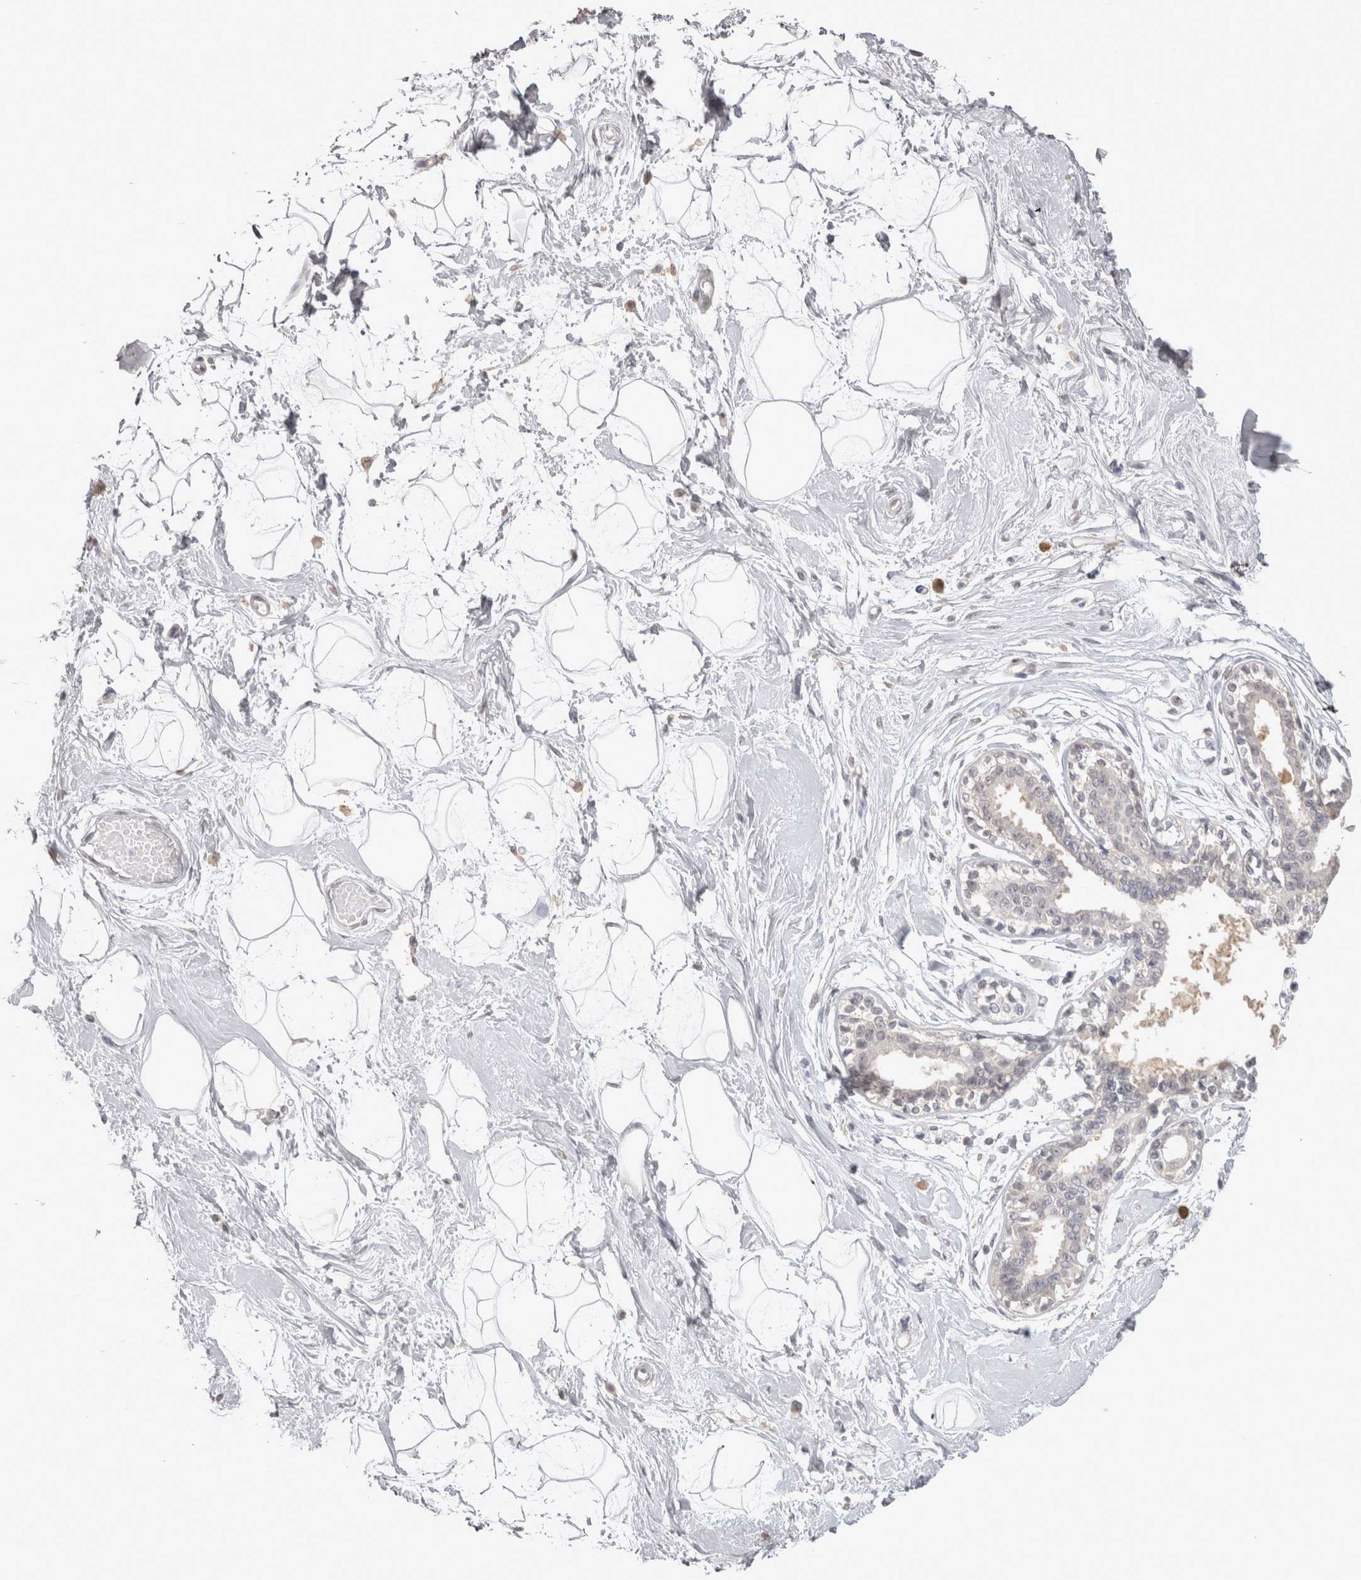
{"staining": {"intensity": "negative", "quantity": "none", "location": "none"}, "tissue": "breast", "cell_type": "Adipocytes", "image_type": "normal", "snomed": [{"axis": "morphology", "description": "Normal tissue, NOS"}, {"axis": "topography", "description": "Breast"}], "caption": "A photomicrograph of breast stained for a protein displays no brown staining in adipocytes.", "gene": "LAX1", "patient": {"sex": "female", "age": 45}}